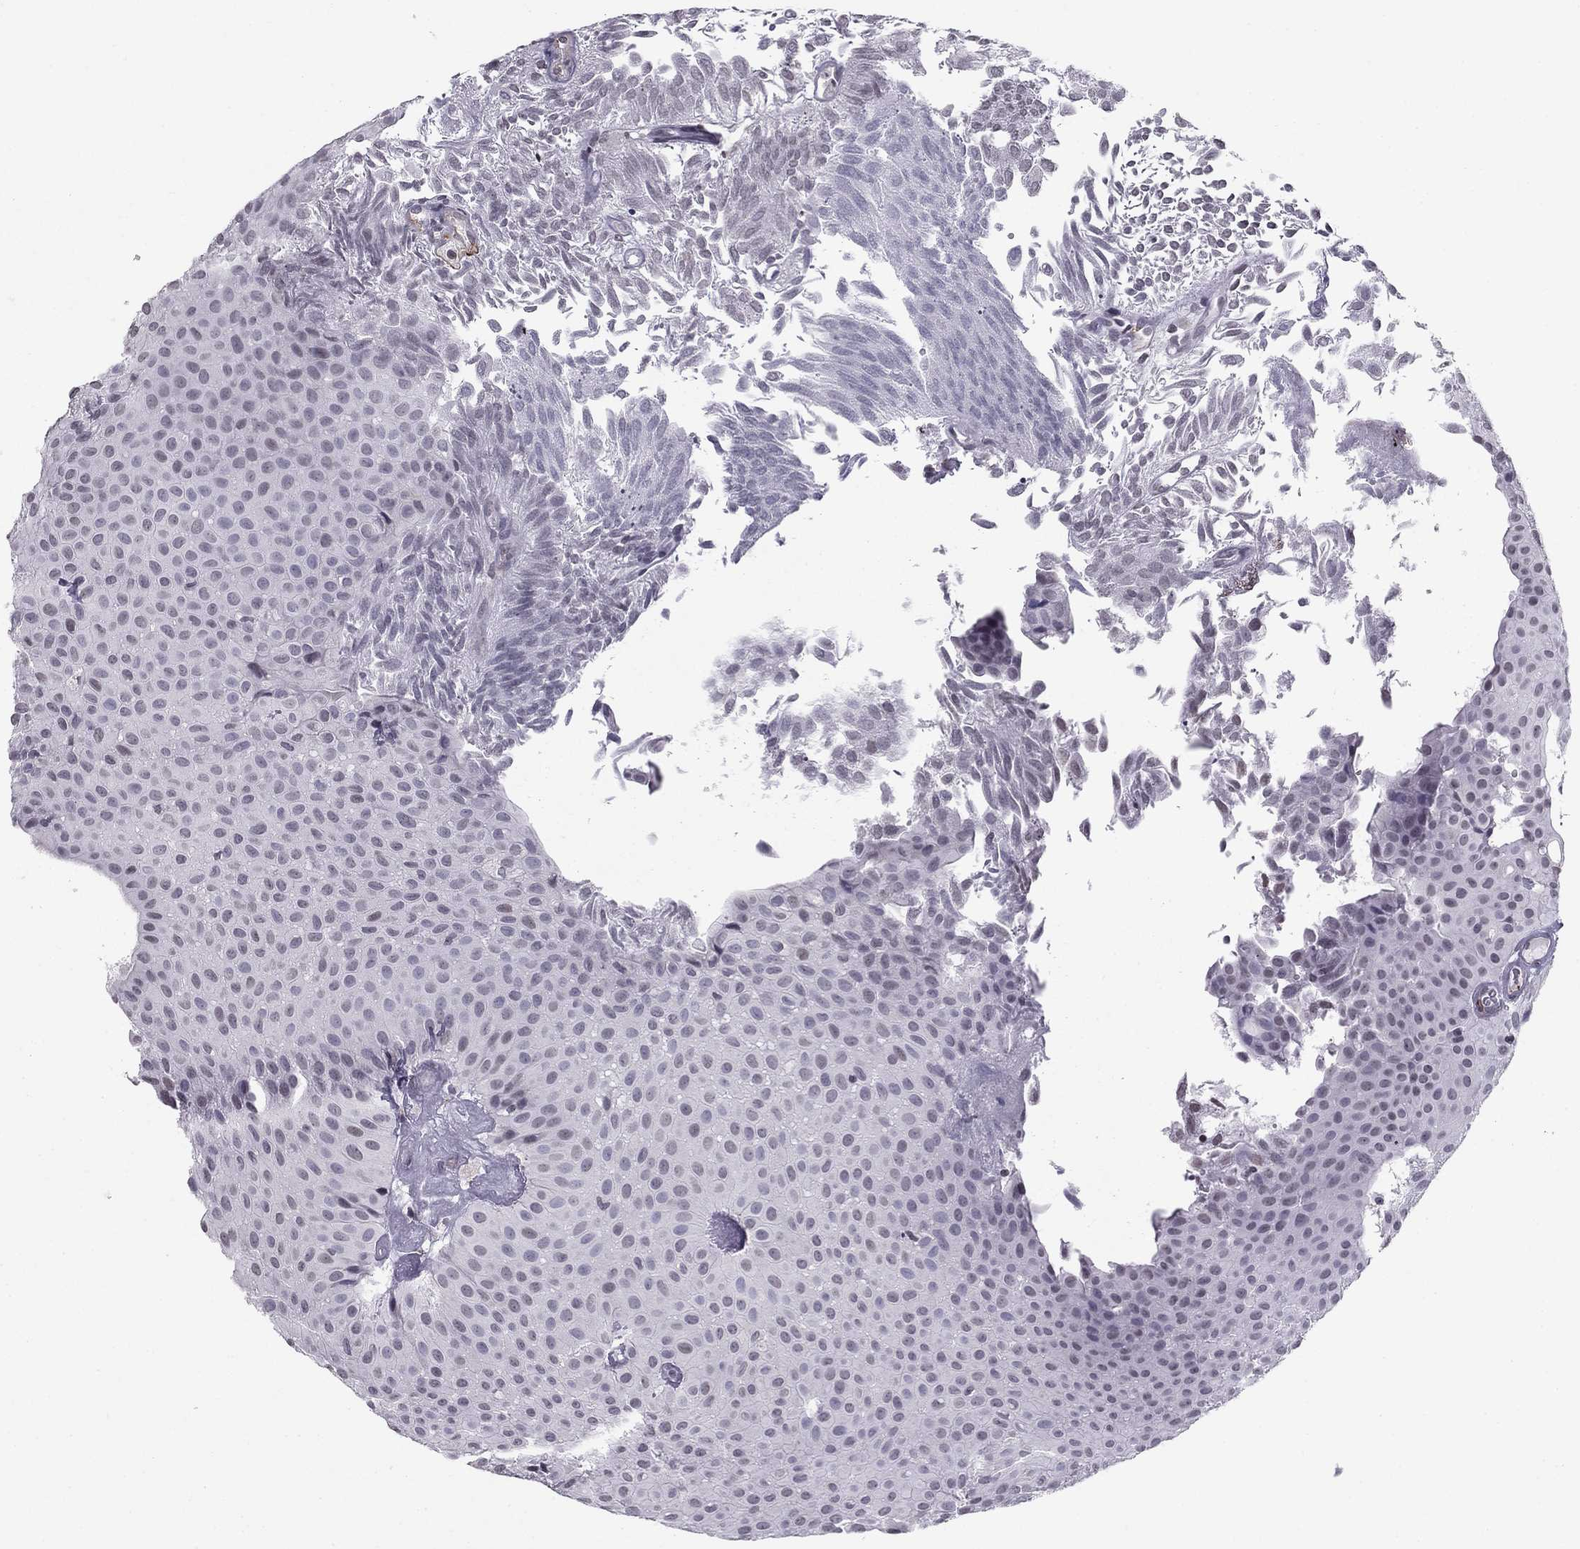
{"staining": {"intensity": "negative", "quantity": "none", "location": "none"}, "tissue": "urothelial cancer", "cell_type": "Tumor cells", "image_type": "cancer", "snomed": [{"axis": "morphology", "description": "Urothelial carcinoma, Low grade"}, {"axis": "topography", "description": "Urinary bladder"}], "caption": "Immunohistochemical staining of human urothelial carcinoma (low-grade) exhibits no significant staining in tumor cells.", "gene": "ANKS4B", "patient": {"sex": "male", "age": 64}}